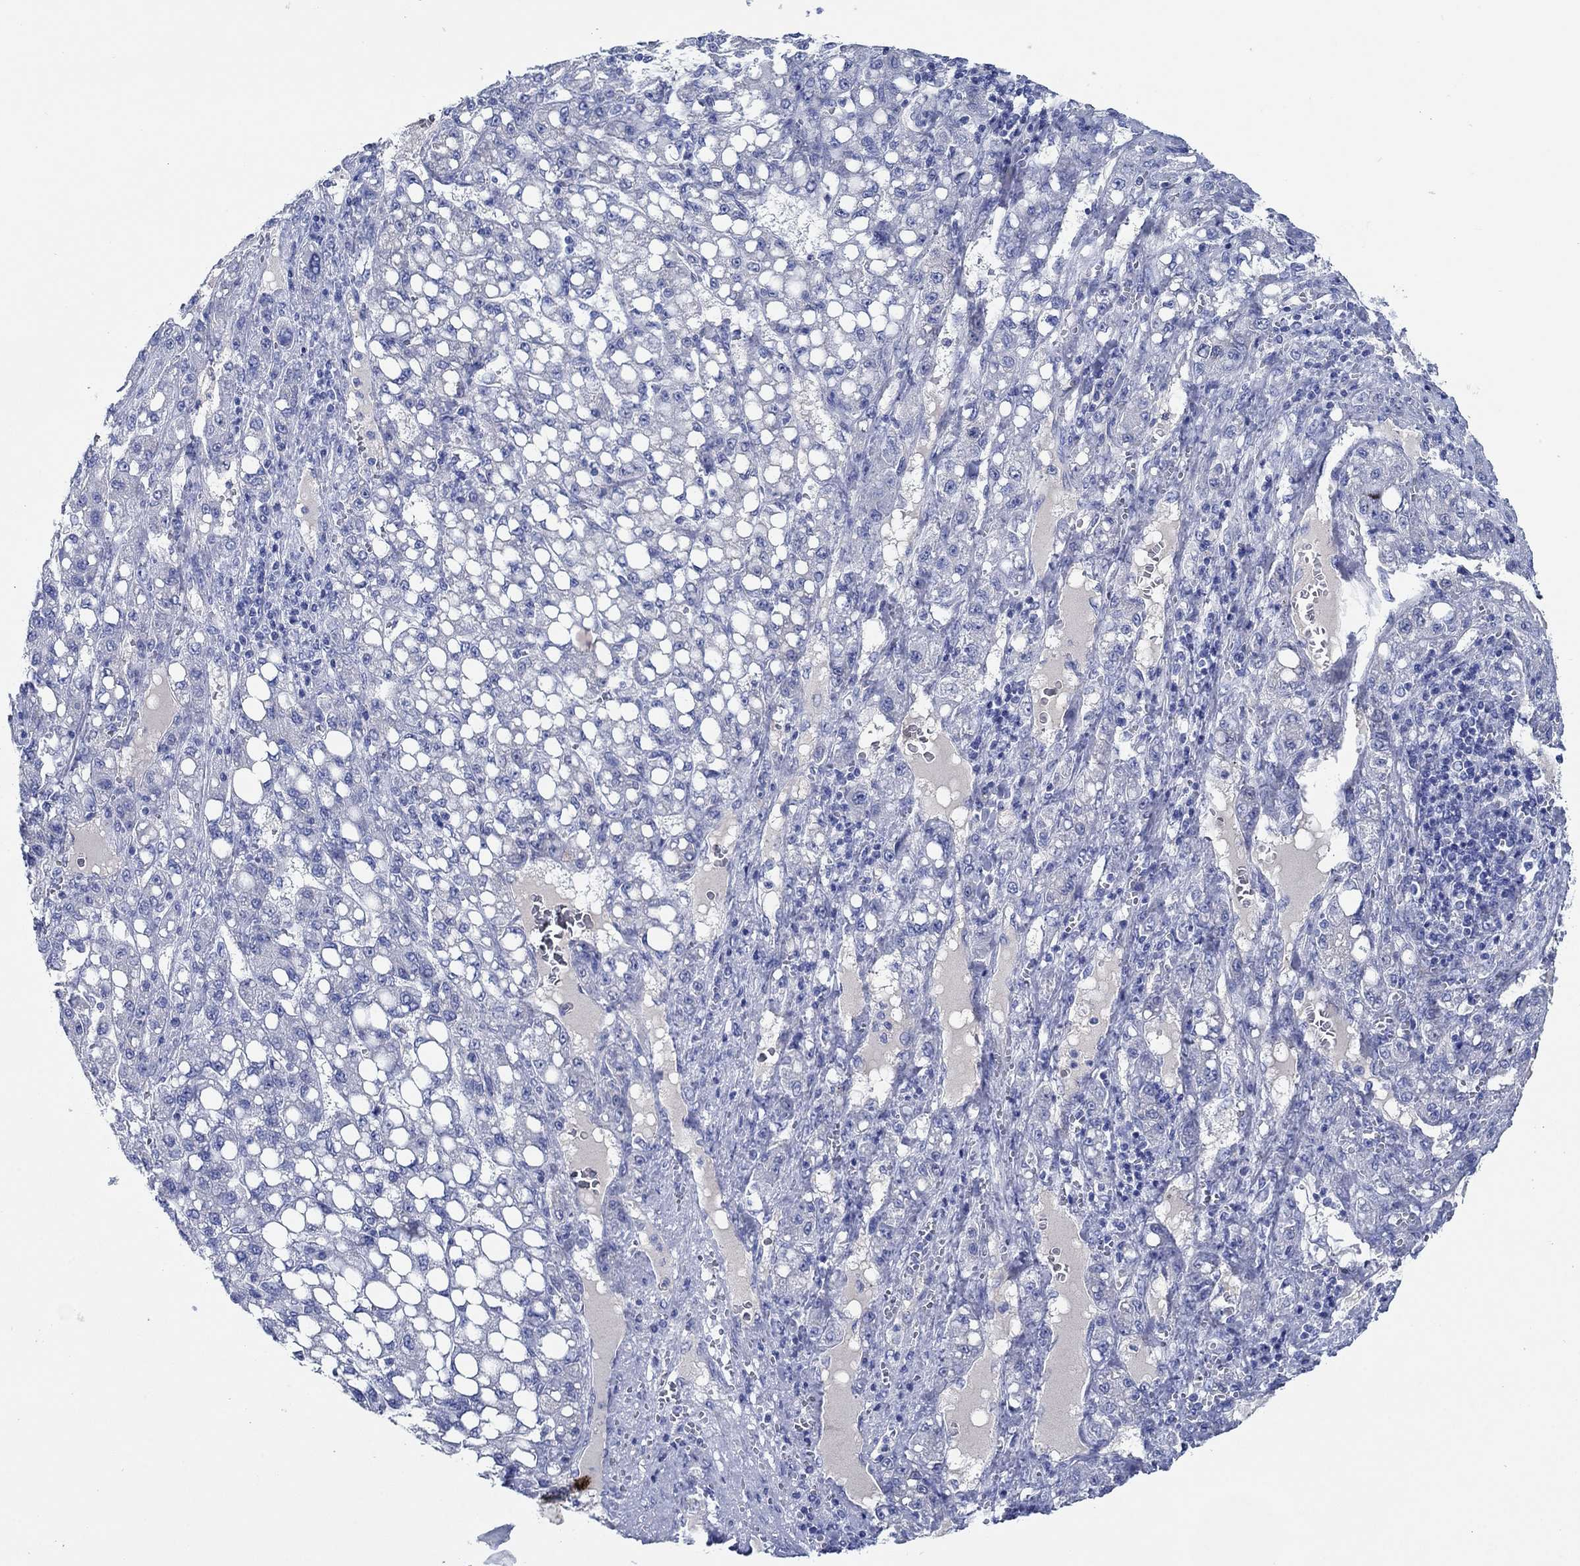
{"staining": {"intensity": "negative", "quantity": "none", "location": "none"}, "tissue": "liver cancer", "cell_type": "Tumor cells", "image_type": "cancer", "snomed": [{"axis": "morphology", "description": "Carcinoma, Hepatocellular, NOS"}, {"axis": "topography", "description": "Liver"}], "caption": "A high-resolution histopathology image shows immunohistochemistry (IHC) staining of liver cancer (hepatocellular carcinoma), which exhibits no significant expression in tumor cells.", "gene": "TRIM16", "patient": {"sex": "female", "age": 65}}